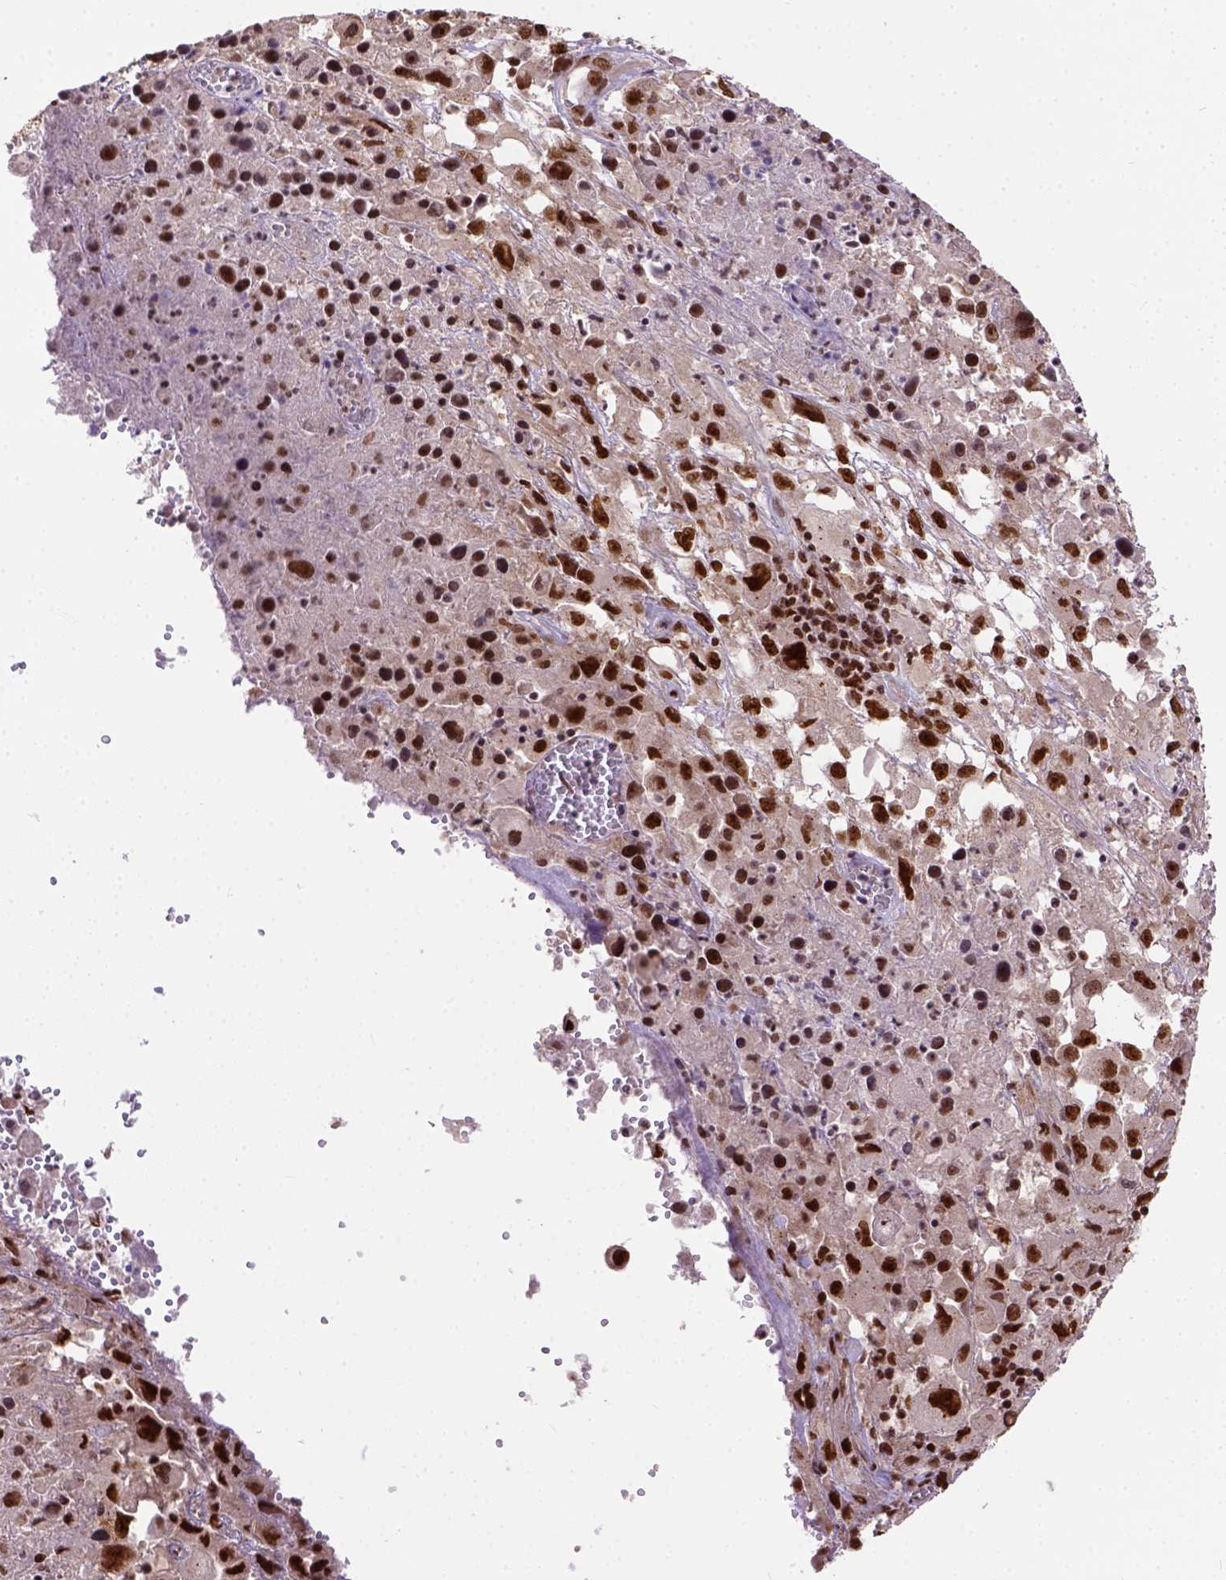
{"staining": {"intensity": "strong", "quantity": ">75%", "location": "nuclear"}, "tissue": "melanoma", "cell_type": "Tumor cells", "image_type": "cancer", "snomed": [{"axis": "morphology", "description": "Malignant melanoma, Metastatic site"}, {"axis": "topography", "description": "Soft tissue"}], "caption": "High-magnification brightfield microscopy of melanoma stained with DAB (brown) and counterstained with hematoxylin (blue). tumor cells exhibit strong nuclear staining is present in approximately>75% of cells.", "gene": "NACC1", "patient": {"sex": "male", "age": 50}}